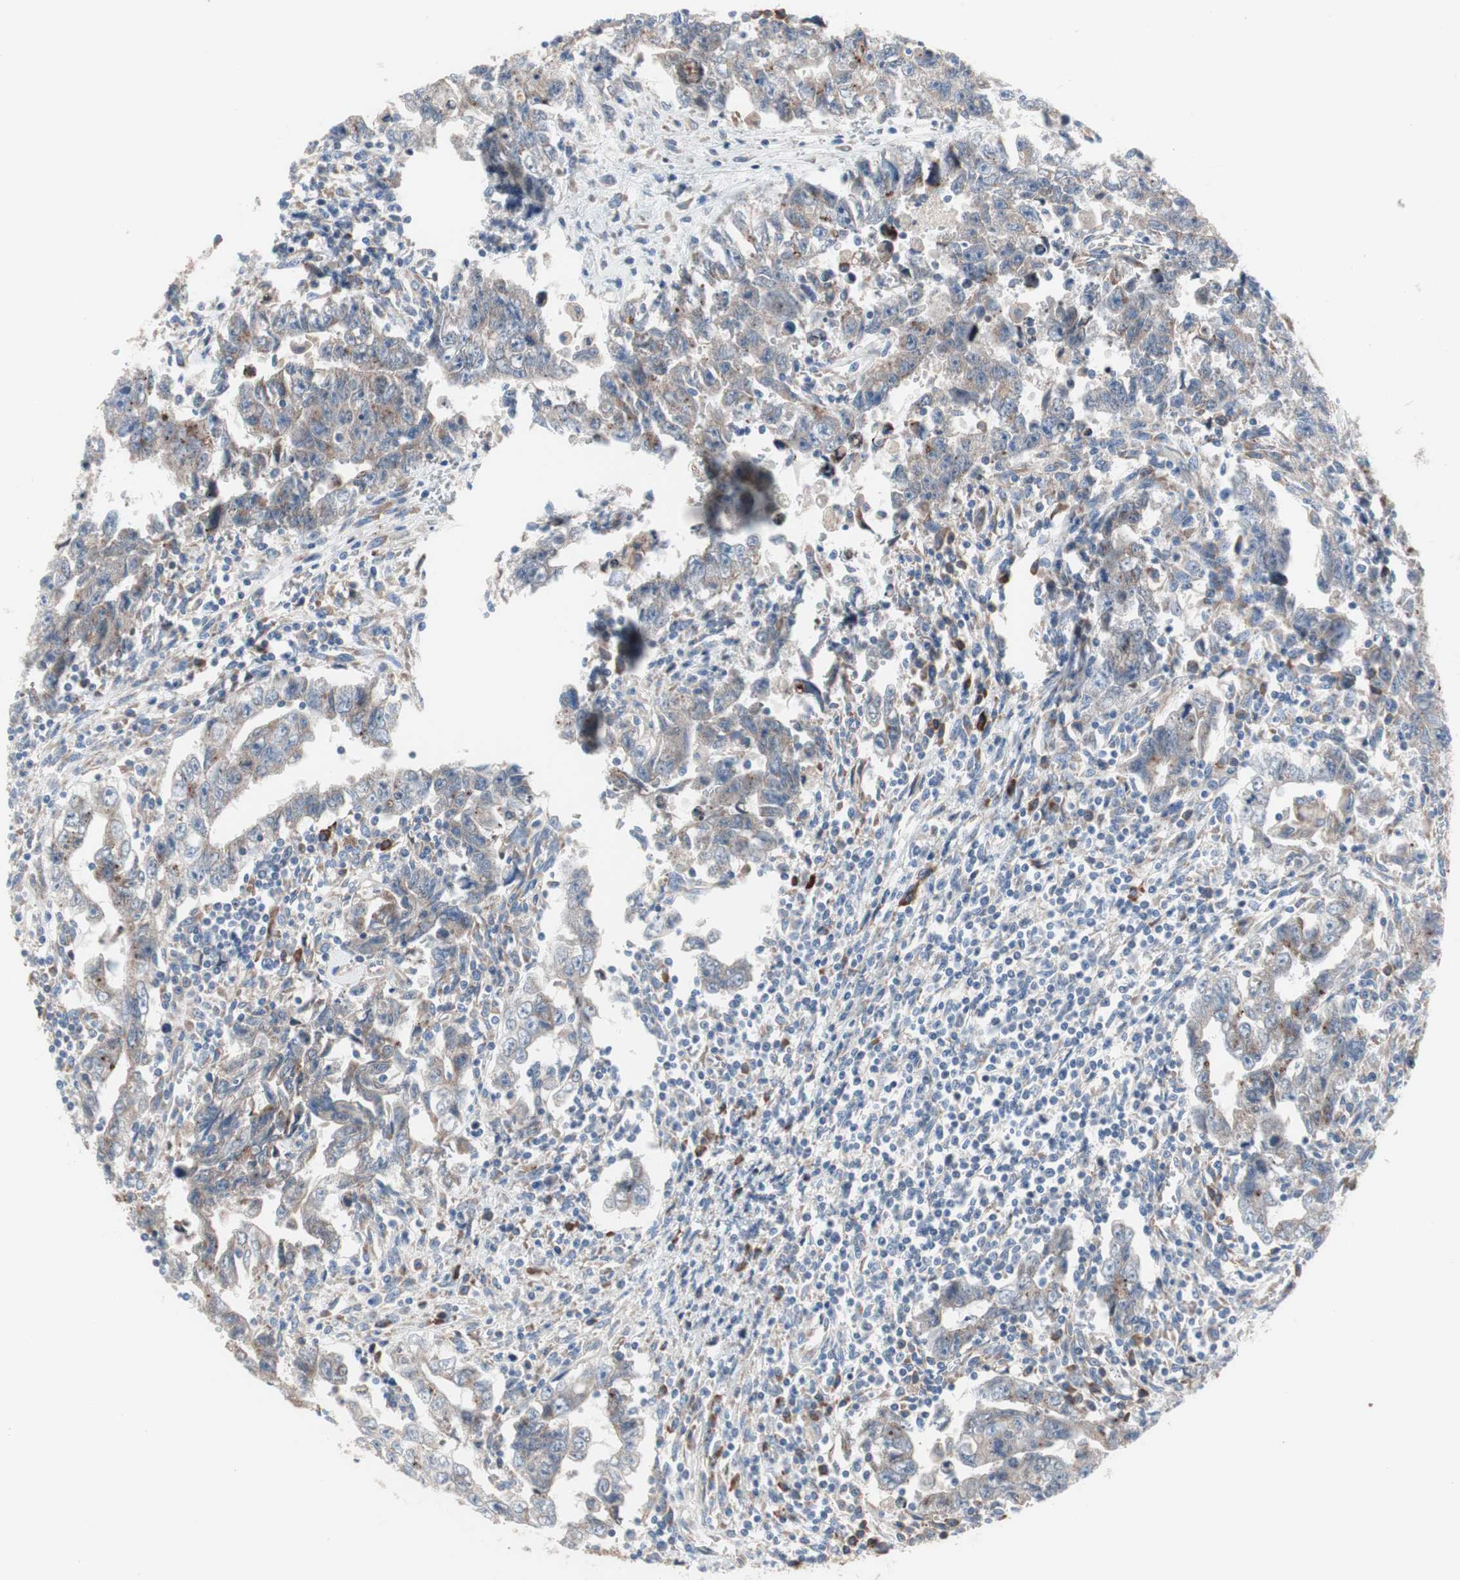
{"staining": {"intensity": "negative", "quantity": "none", "location": "none"}, "tissue": "testis cancer", "cell_type": "Tumor cells", "image_type": "cancer", "snomed": [{"axis": "morphology", "description": "Carcinoma, Embryonal, NOS"}, {"axis": "topography", "description": "Testis"}], "caption": "IHC histopathology image of testis cancer stained for a protein (brown), which shows no expression in tumor cells.", "gene": "KANSL1", "patient": {"sex": "male", "age": 28}}